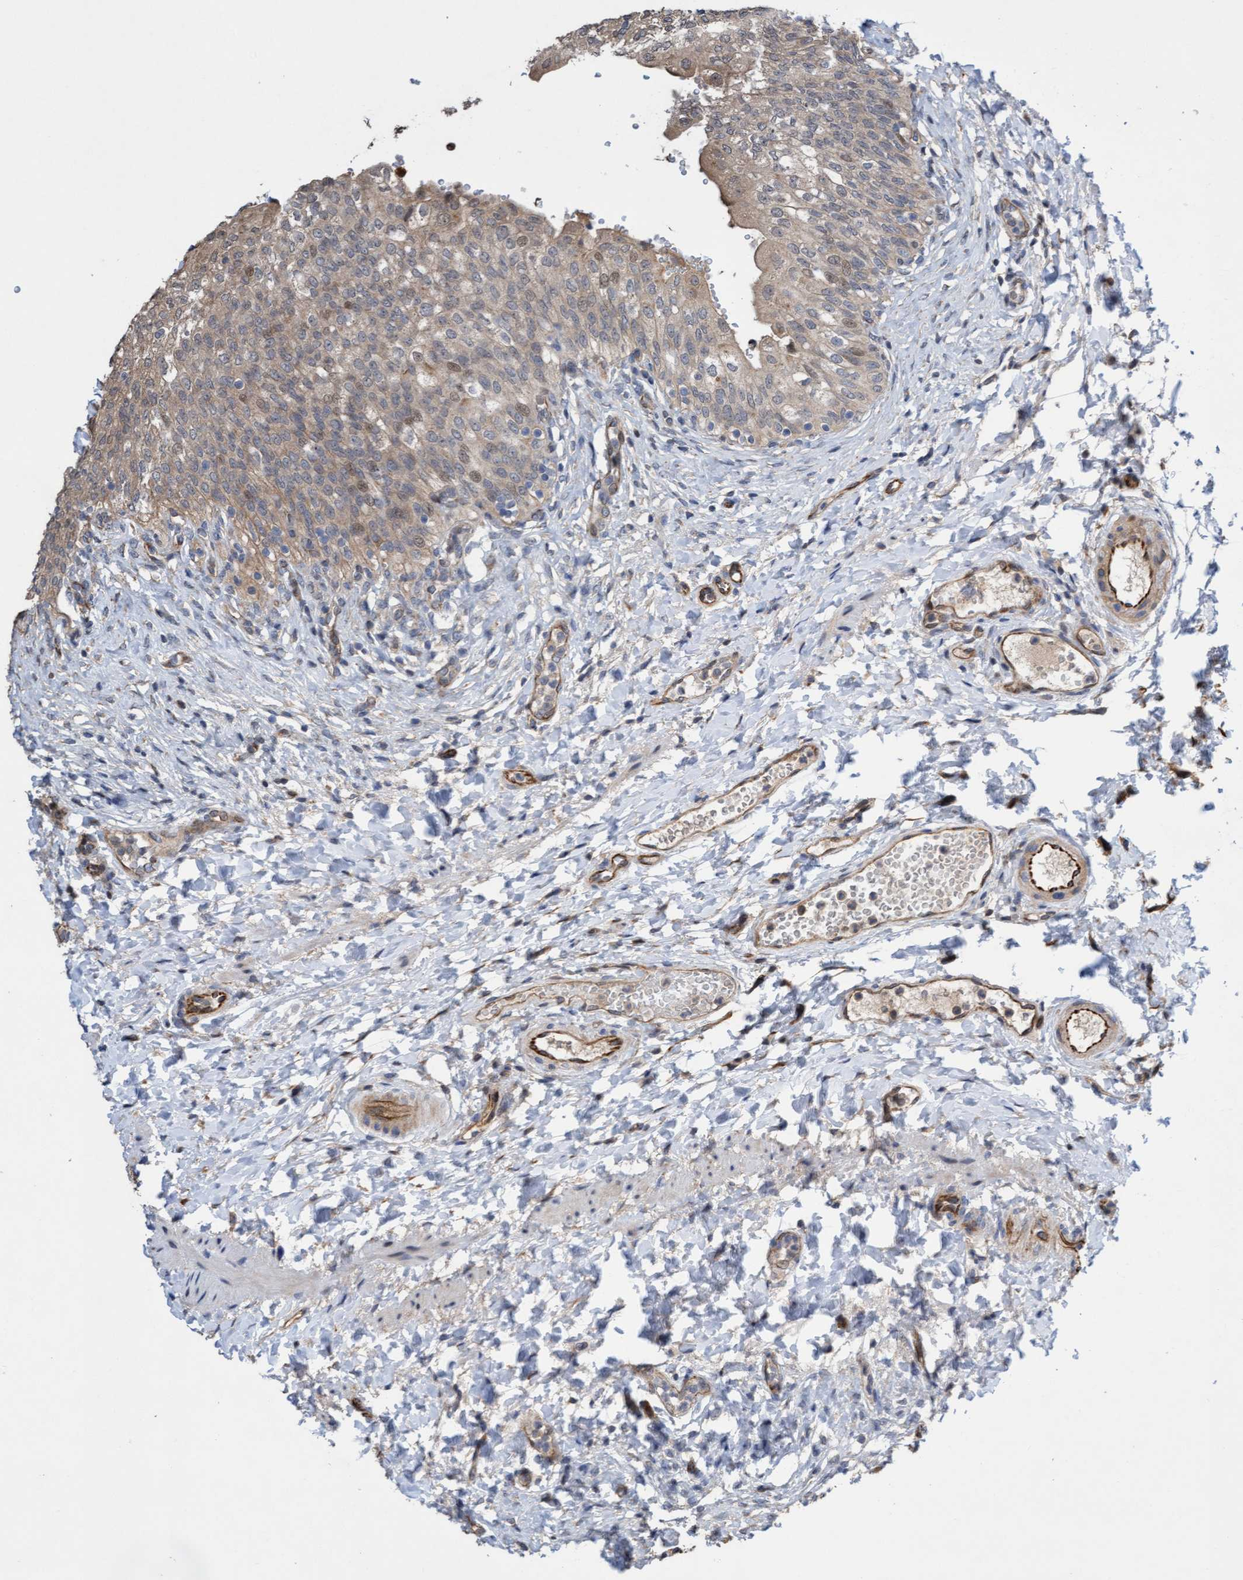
{"staining": {"intensity": "moderate", "quantity": ">75%", "location": "cytoplasmic/membranous,nuclear"}, "tissue": "urinary bladder", "cell_type": "Urothelial cells", "image_type": "normal", "snomed": [{"axis": "morphology", "description": "Urothelial carcinoma, High grade"}, {"axis": "topography", "description": "Urinary bladder"}], "caption": "Brown immunohistochemical staining in normal urinary bladder demonstrates moderate cytoplasmic/membranous,nuclear staining in about >75% of urothelial cells.", "gene": "ITFG1", "patient": {"sex": "male", "age": 46}}